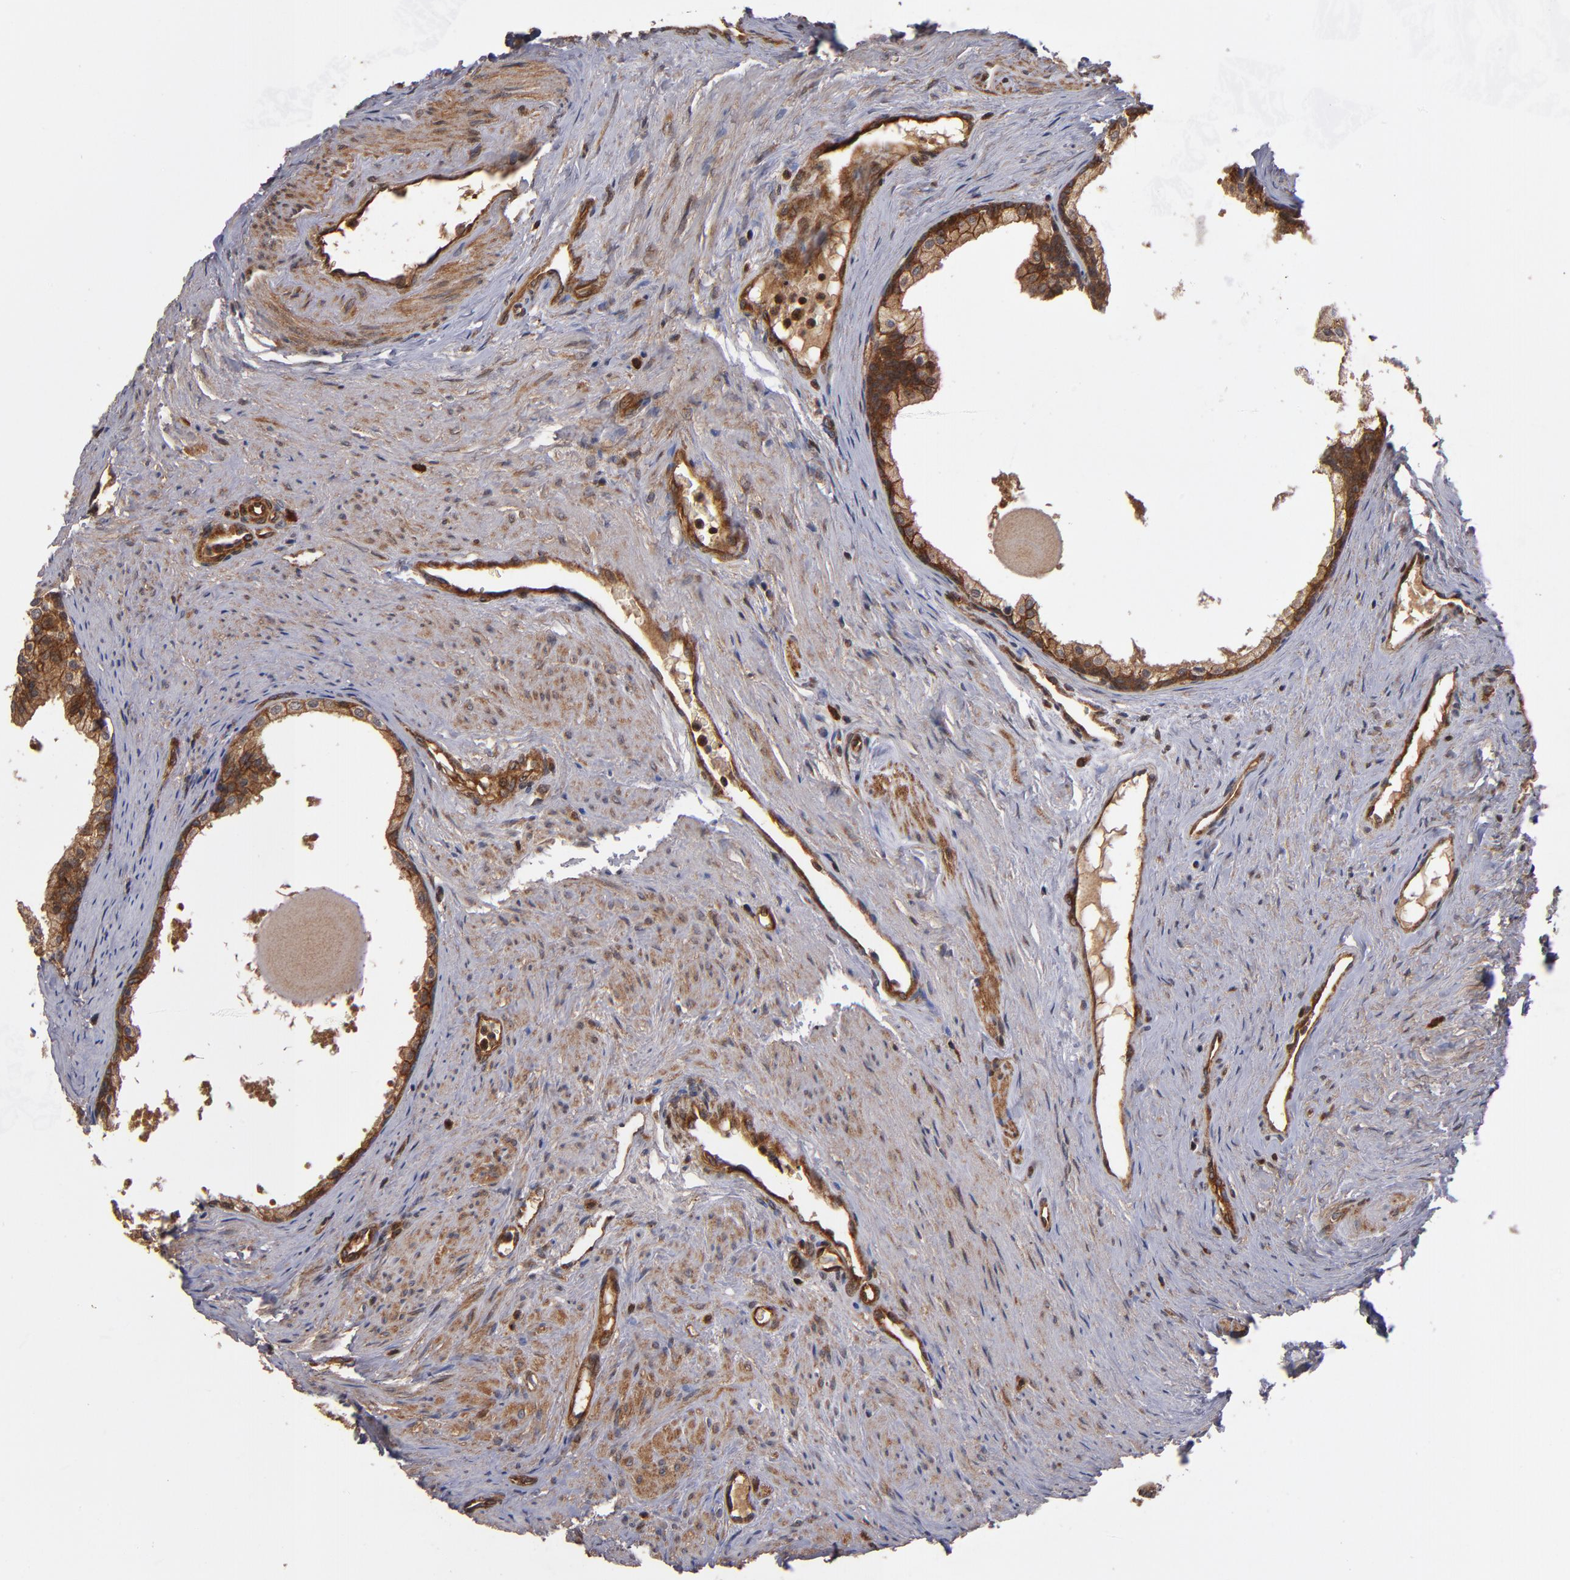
{"staining": {"intensity": "strong", "quantity": ">75%", "location": "cytoplasmic/membranous"}, "tissue": "prostate cancer", "cell_type": "Tumor cells", "image_type": "cancer", "snomed": [{"axis": "morphology", "description": "Adenocarcinoma, Medium grade"}, {"axis": "topography", "description": "Prostate"}], "caption": "Prostate cancer (adenocarcinoma (medium-grade)) tissue reveals strong cytoplasmic/membranous expression in approximately >75% of tumor cells", "gene": "BDKRB1", "patient": {"sex": "male", "age": 60}}